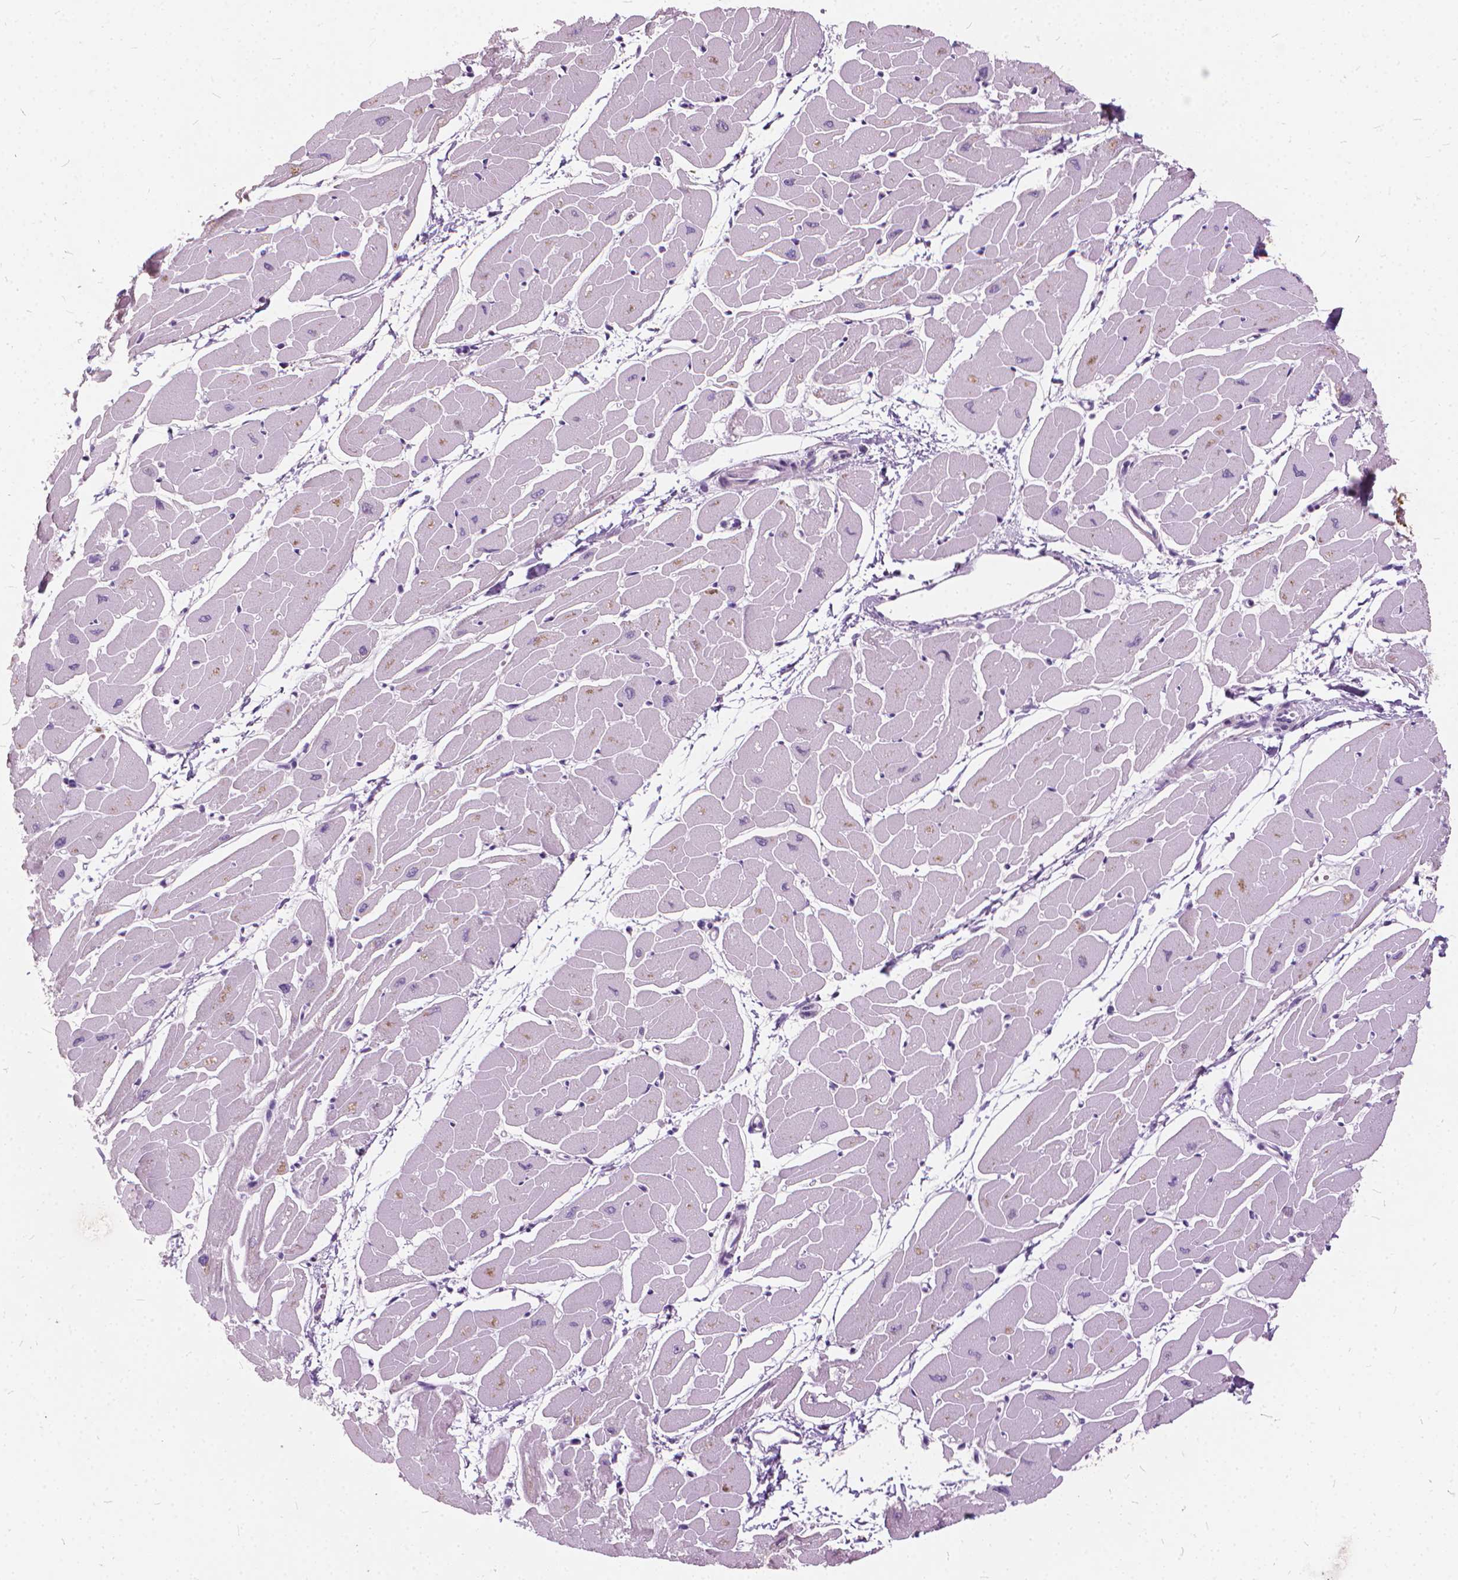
{"staining": {"intensity": "negative", "quantity": "none", "location": "none"}, "tissue": "heart muscle", "cell_type": "Cardiomyocytes", "image_type": "normal", "snomed": [{"axis": "morphology", "description": "Normal tissue, NOS"}, {"axis": "topography", "description": "Heart"}], "caption": "The immunohistochemistry (IHC) photomicrograph has no significant expression in cardiomyocytes of heart muscle.", "gene": "DNM1", "patient": {"sex": "male", "age": 57}}